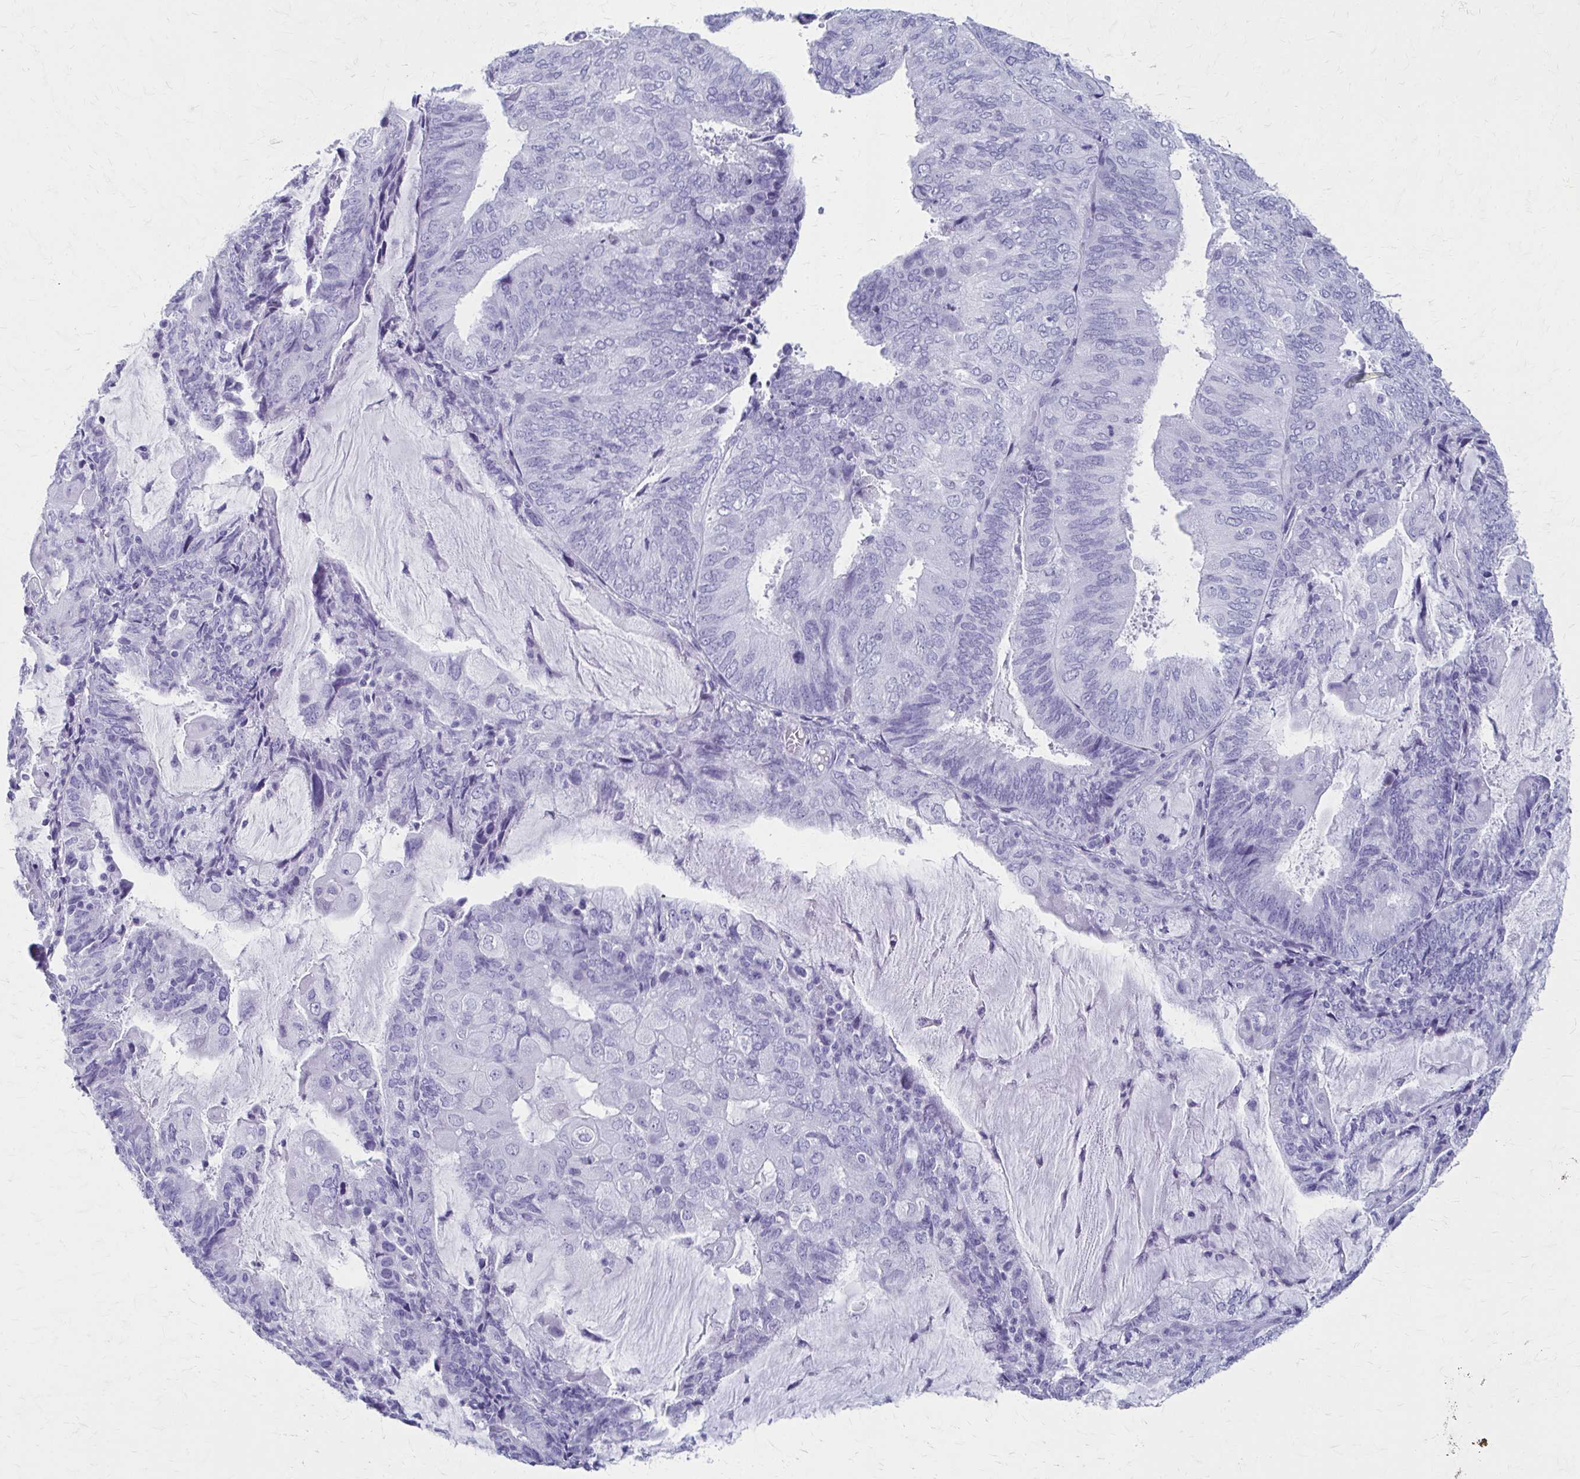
{"staining": {"intensity": "negative", "quantity": "none", "location": "none"}, "tissue": "endometrial cancer", "cell_type": "Tumor cells", "image_type": "cancer", "snomed": [{"axis": "morphology", "description": "Adenocarcinoma, NOS"}, {"axis": "topography", "description": "Endometrium"}], "caption": "Photomicrograph shows no protein staining in tumor cells of endometrial cancer tissue.", "gene": "CELF5", "patient": {"sex": "female", "age": 81}}